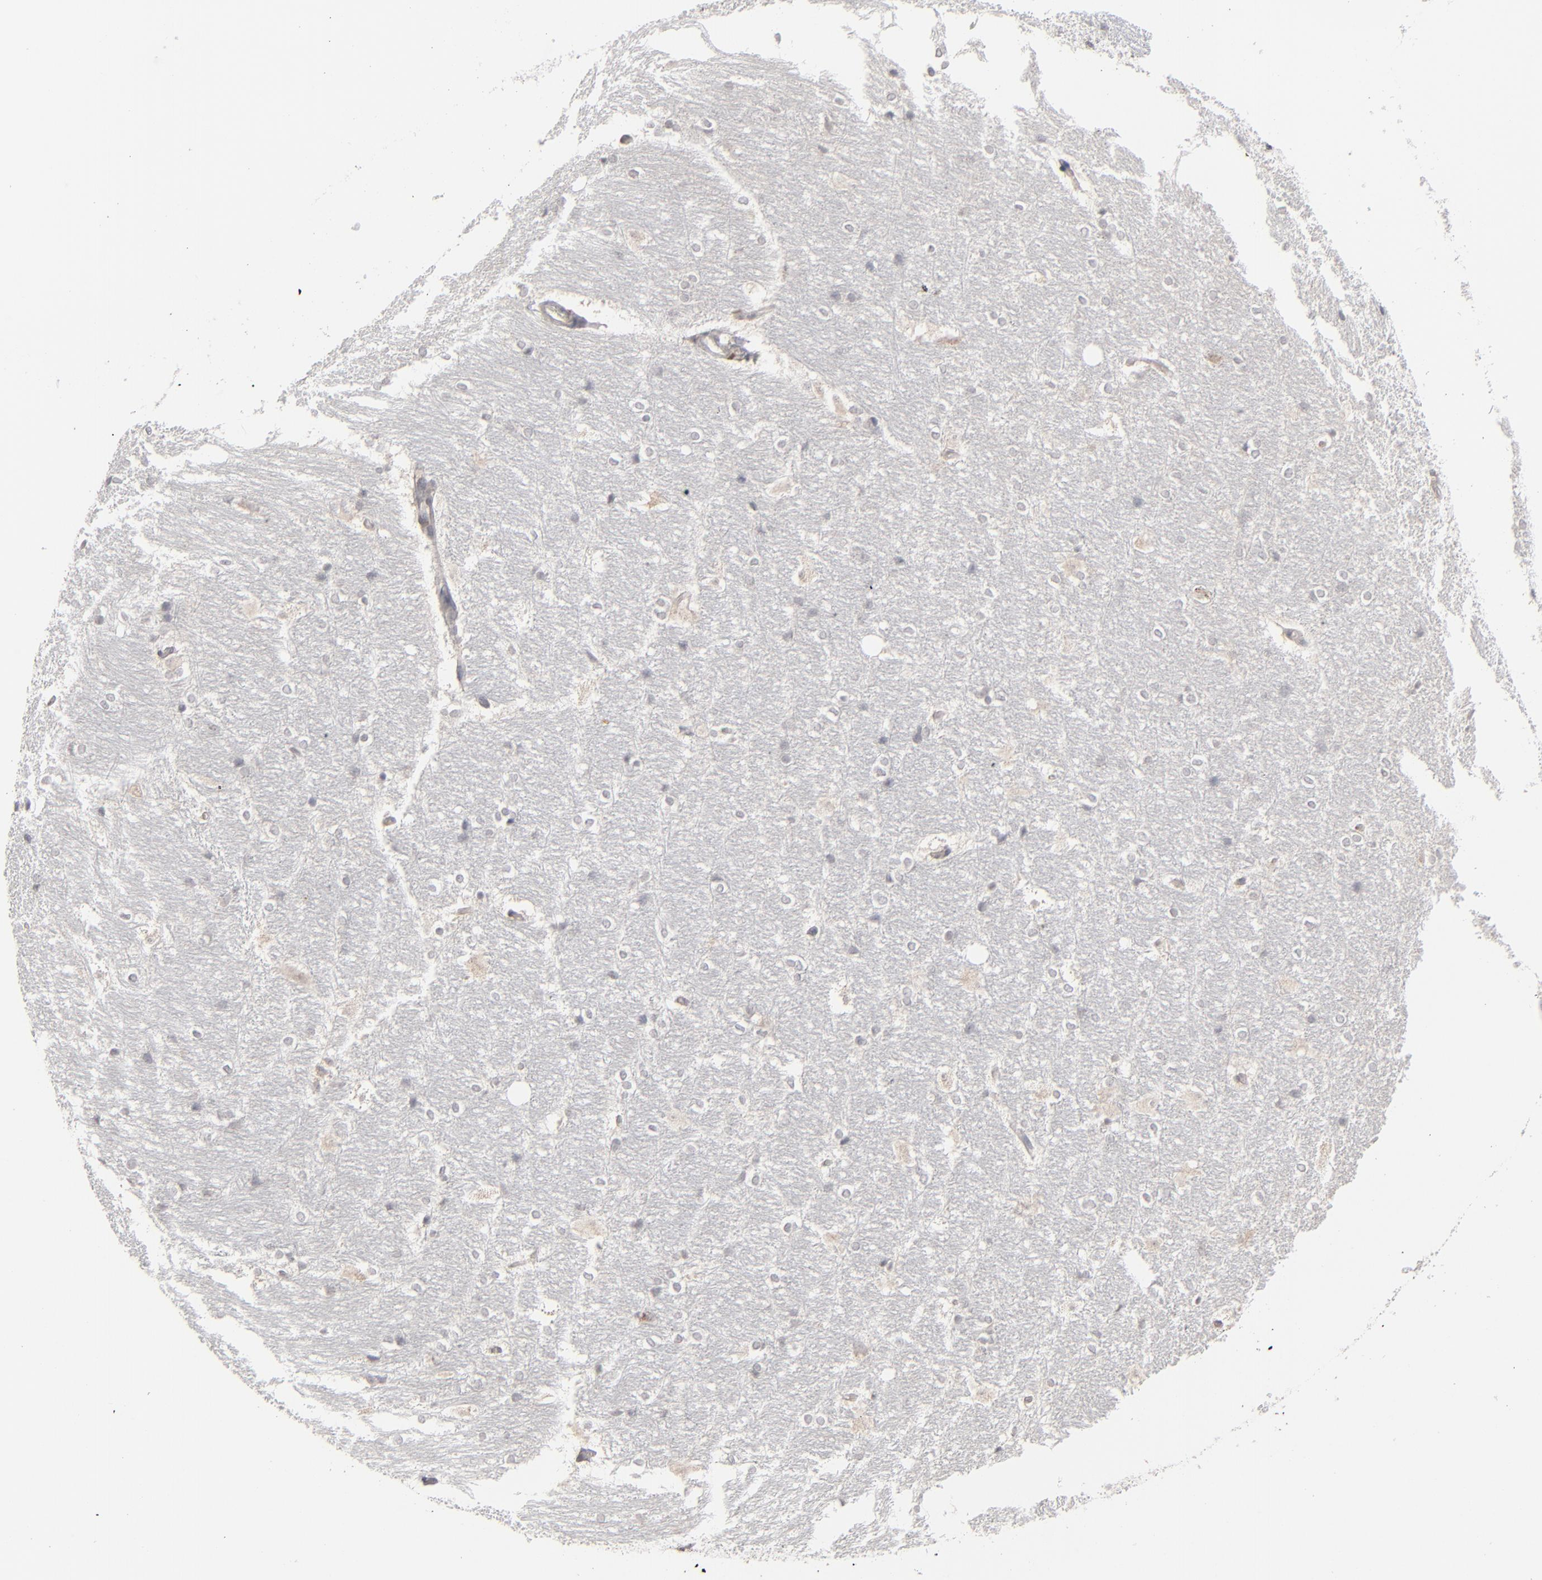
{"staining": {"intensity": "negative", "quantity": "none", "location": "none"}, "tissue": "hippocampus", "cell_type": "Glial cells", "image_type": "normal", "snomed": [{"axis": "morphology", "description": "Normal tissue, NOS"}, {"axis": "topography", "description": "Hippocampus"}], "caption": "High magnification brightfield microscopy of benign hippocampus stained with DAB (brown) and counterstained with hematoxylin (blue): glial cells show no significant expression. (Brightfield microscopy of DAB IHC at high magnification).", "gene": "STAT4", "patient": {"sex": "female", "age": 19}}